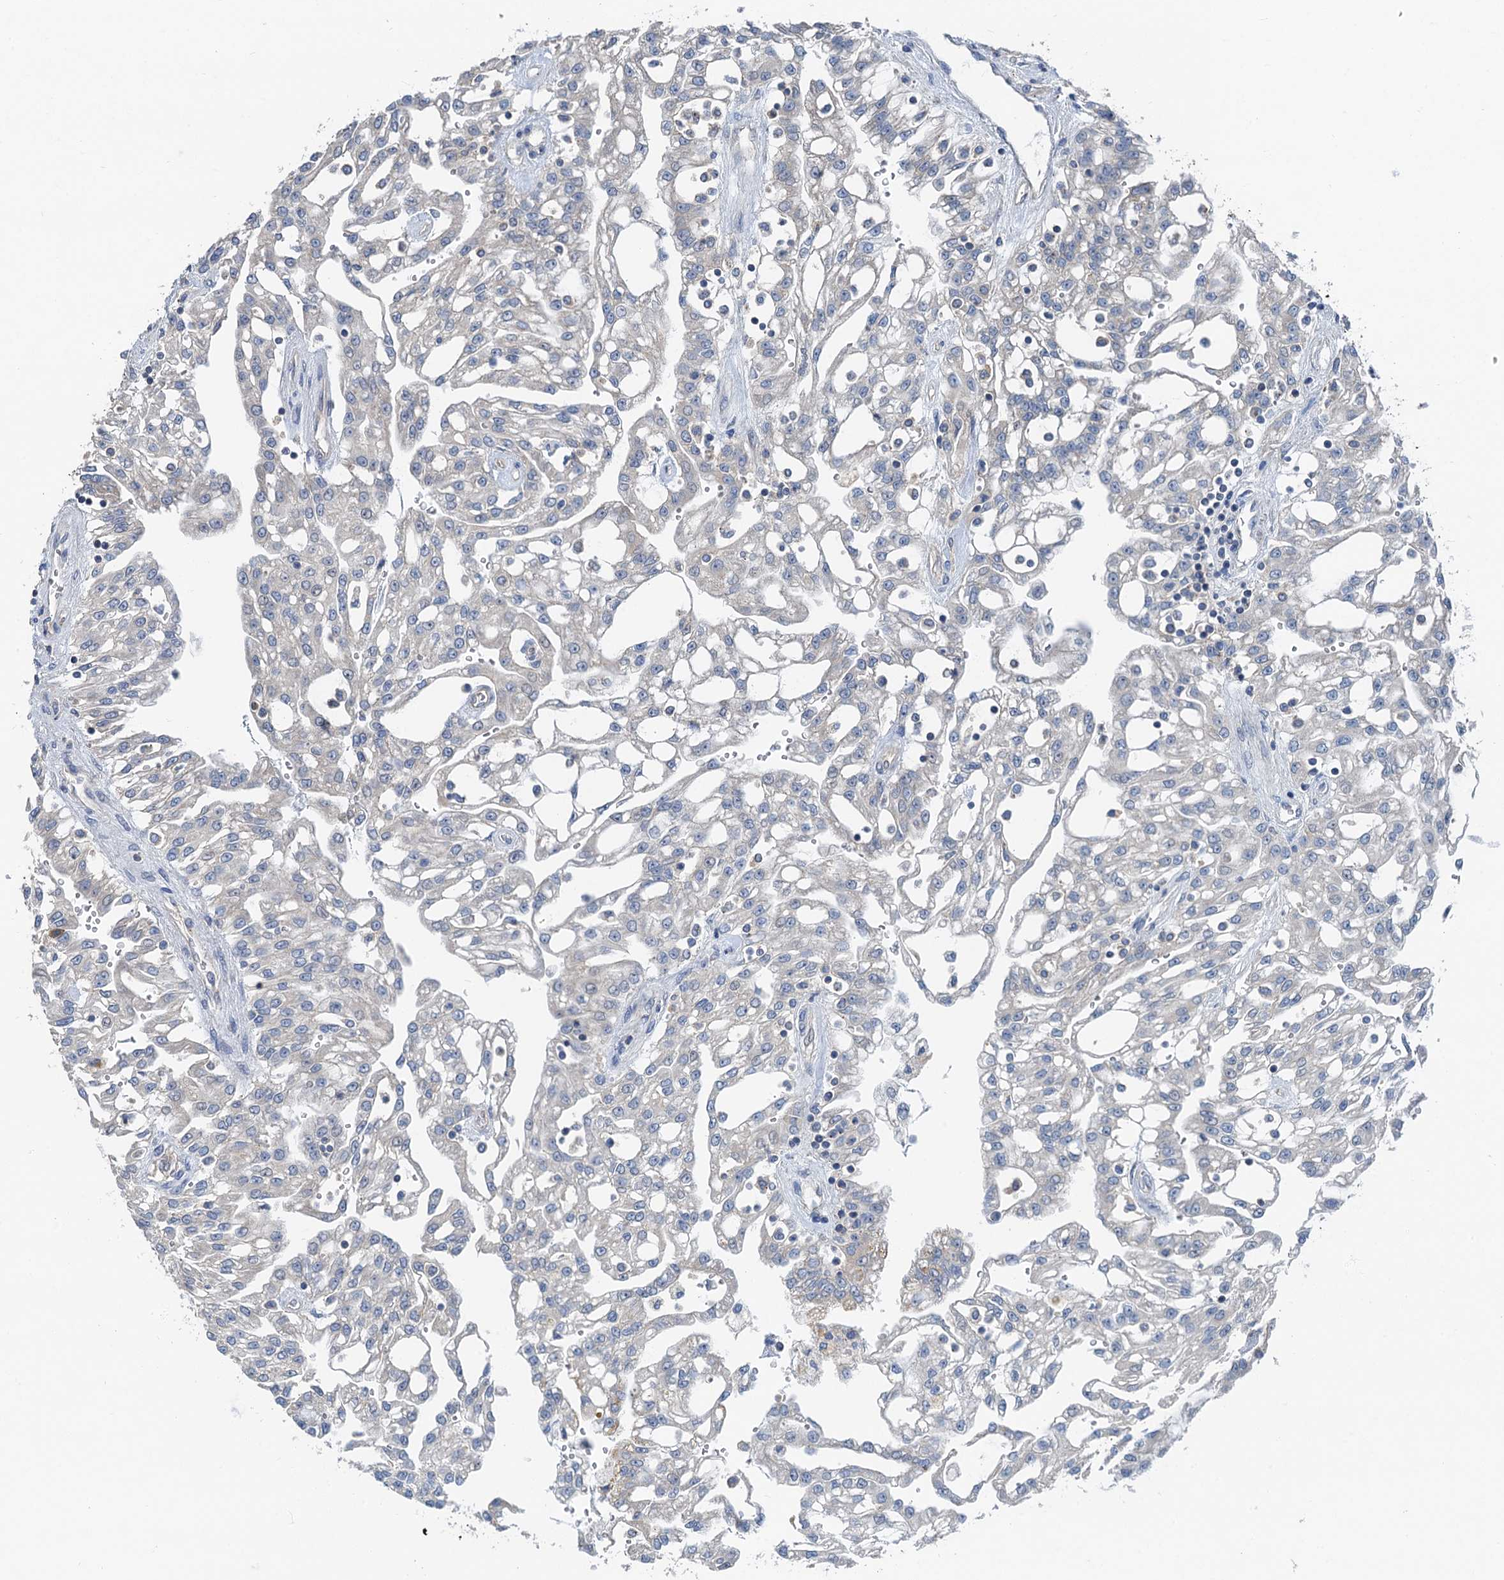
{"staining": {"intensity": "negative", "quantity": "none", "location": "none"}, "tissue": "renal cancer", "cell_type": "Tumor cells", "image_type": "cancer", "snomed": [{"axis": "morphology", "description": "Adenocarcinoma, NOS"}, {"axis": "topography", "description": "Kidney"}], "caption": "Histopathology image shows no protein positivity in tumor cells of renal cancer (adenocarcinoma) tissue.", "gene": "ANKRD26", "patient": {"sex": "male", "age": 63}}